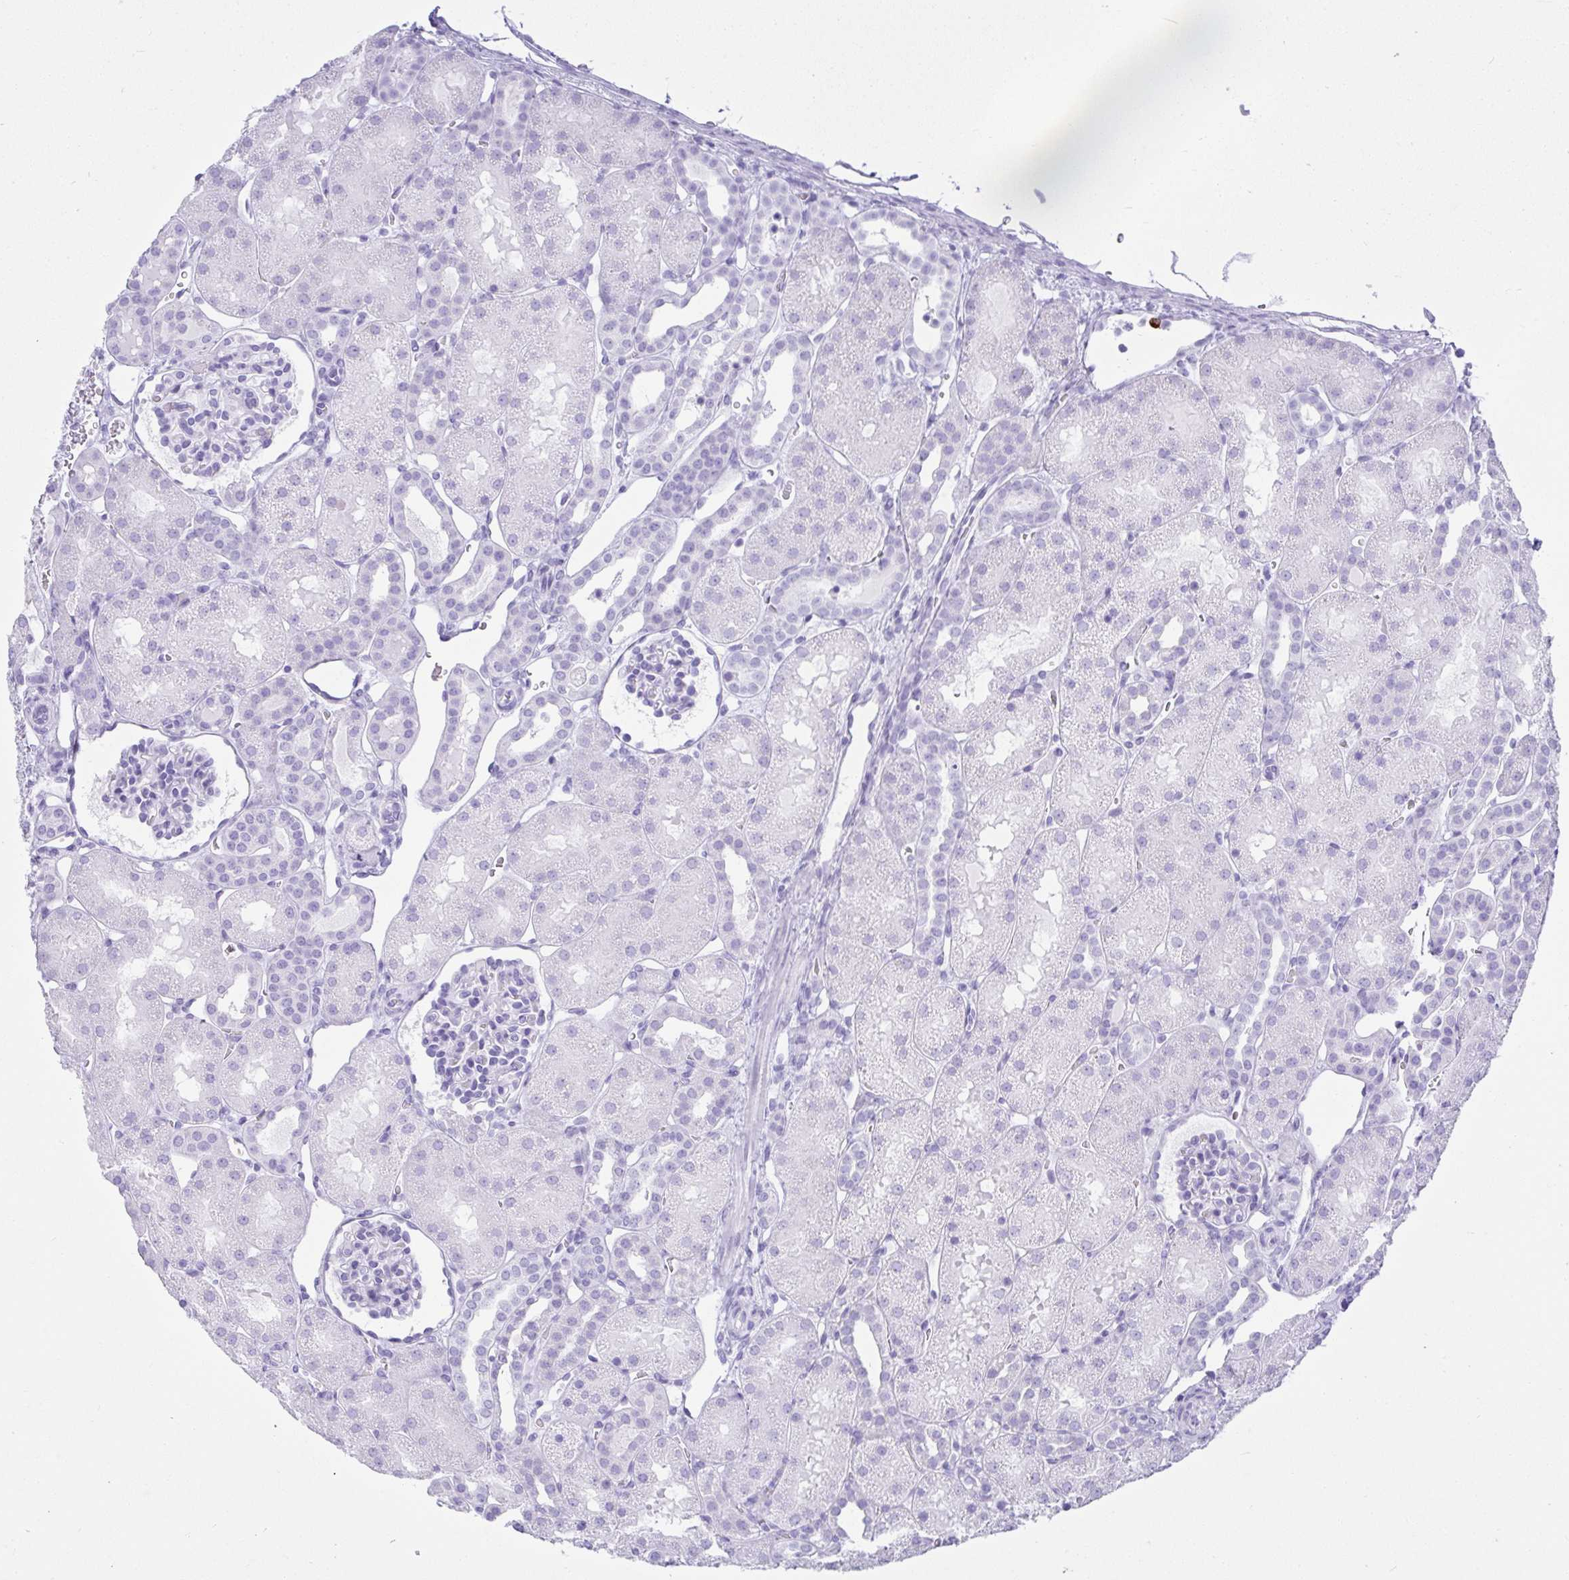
{"staining": {"intensity": "negative", "quantity": "none", "location": "none"}, "tissue": "kidney", "cell_type": "Cells in glomeruli", "image_type": "normal", "snomed": [{"axis": "morphology", "description": "Normal tissue, NOS"}, {"axis": "topography", "description": "Kidney"}], "caption": "A photomicrograph of kidney stained for a protein exhibits no brown staining in cells in glomeruli.", "gene": "CDADC1", "patient": {"sex": "male", "age": 2}}